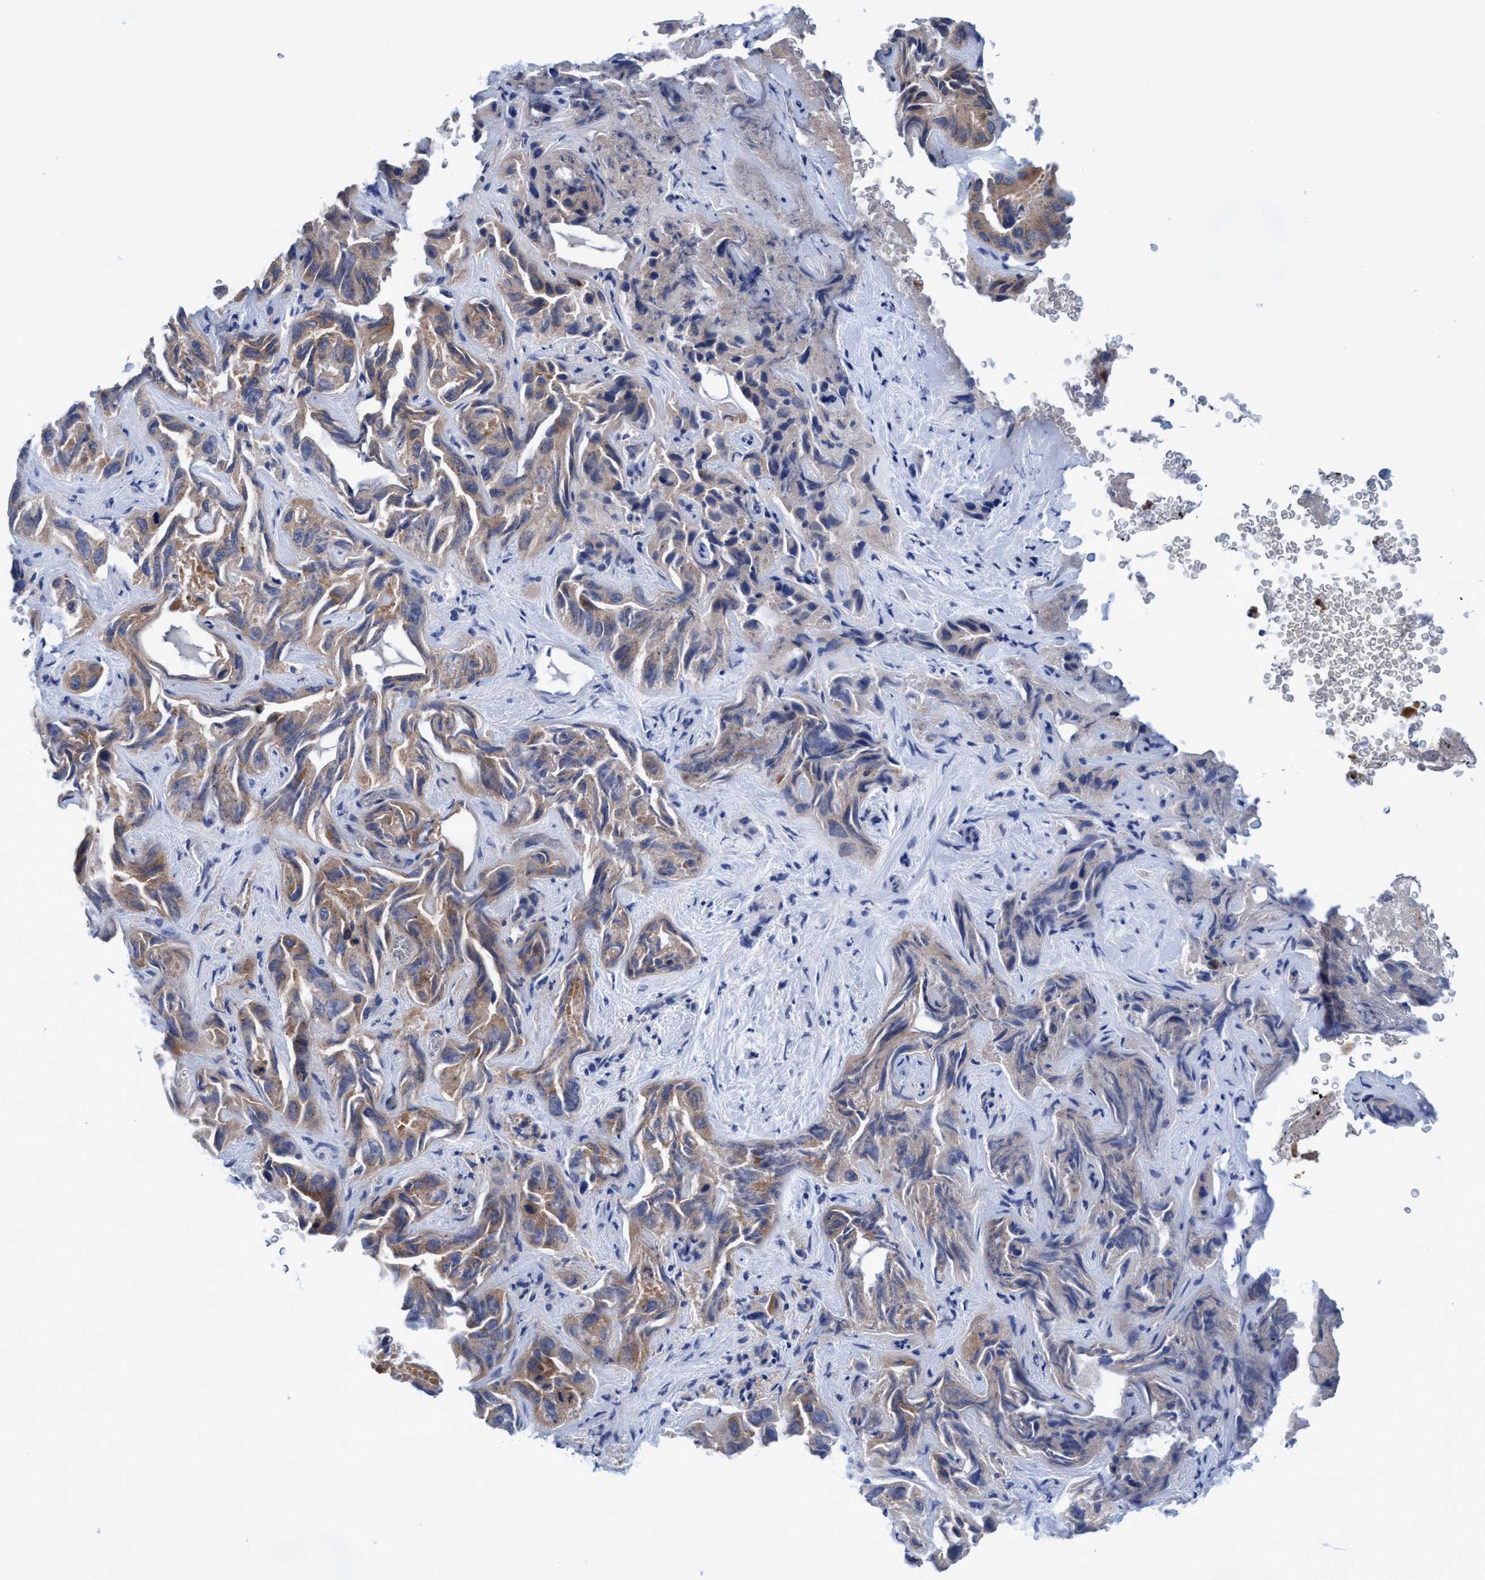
{"staining": {"intensity": "weak", "quantity": ">75%", "location": "cytoplasmic/membranous"}, "tissue": "liver cancer", "cell_type": "Tumor cells", "image_type": "cancer", "snomed": [{"axis": "morphology", "description": "Cholangiocarcinoma"}, {"axis": "topography", "description": "Liver"}], "caption": "The image exhibits immunohistochemical staining of liver cancer (cholangiocarcinoma). There is weak cytoplasmic/membranous staining is appreciated in approximately >75% of tumor cells.", "gene": "CALCOCO2", "patient": {"sex": "female", "age": 52}}